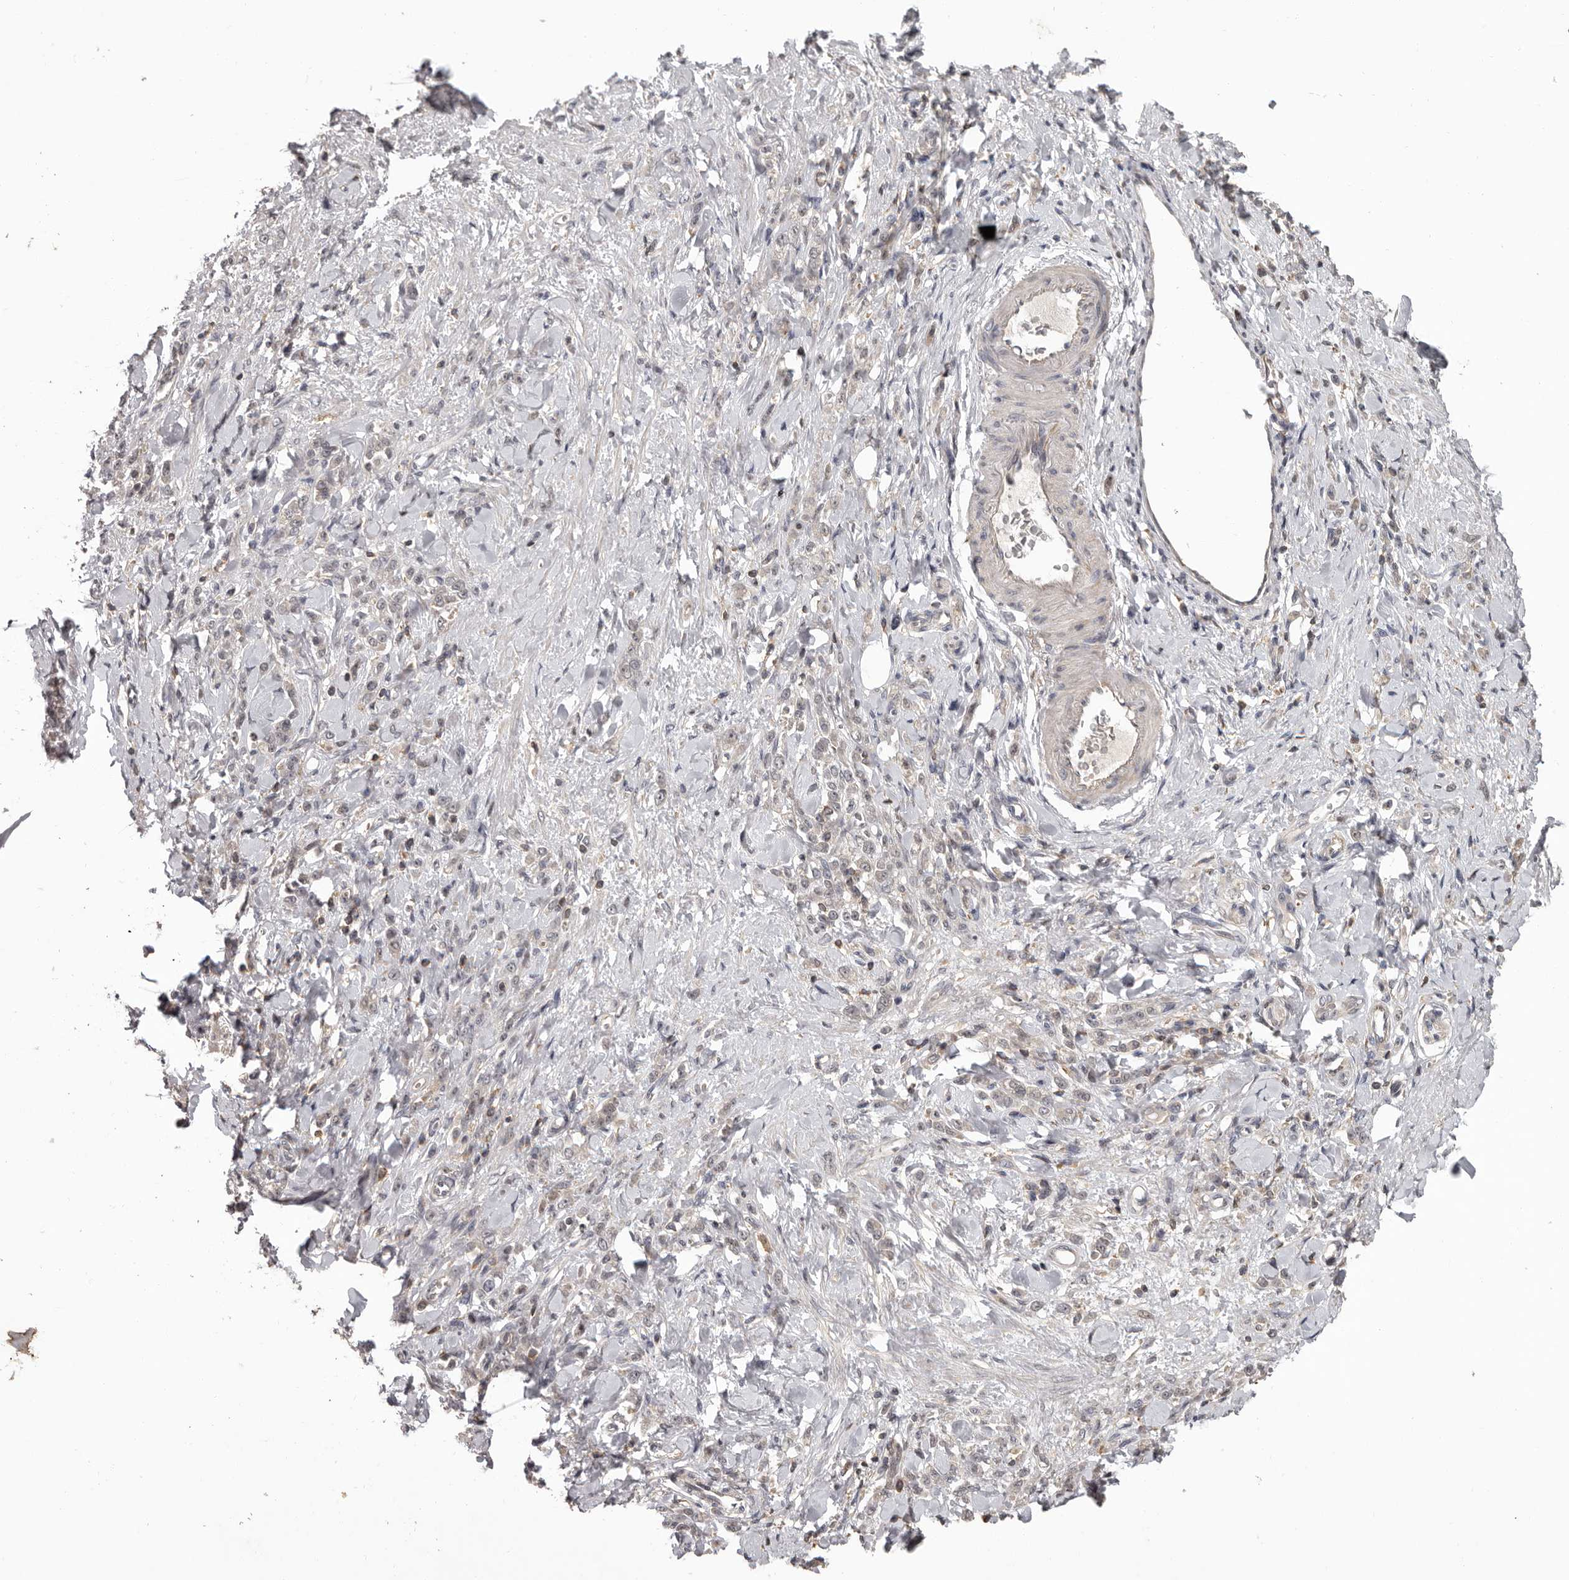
{"staining": {"intensity": "negative", "quantity": "none", "location": "none"}, "tissue": "stomach cancer", "cell_type": "Tumor cells", "image_type": "cancer", "snomed": [{"axis": "morphology", "description": "Normal tissue, NOS"}, {"axis": "morphology", "description": "Adenocarcinoma, NOS"}, {"axis": "topography", "description": "Stomach"}], "caption": "Stomach adenocarcinoma stained for a protein using immunohistochemistry (IHC) shows no staining tumor cells.", "gene": "ANKRD44", "patient": {"sex": "male", "age": 82}}